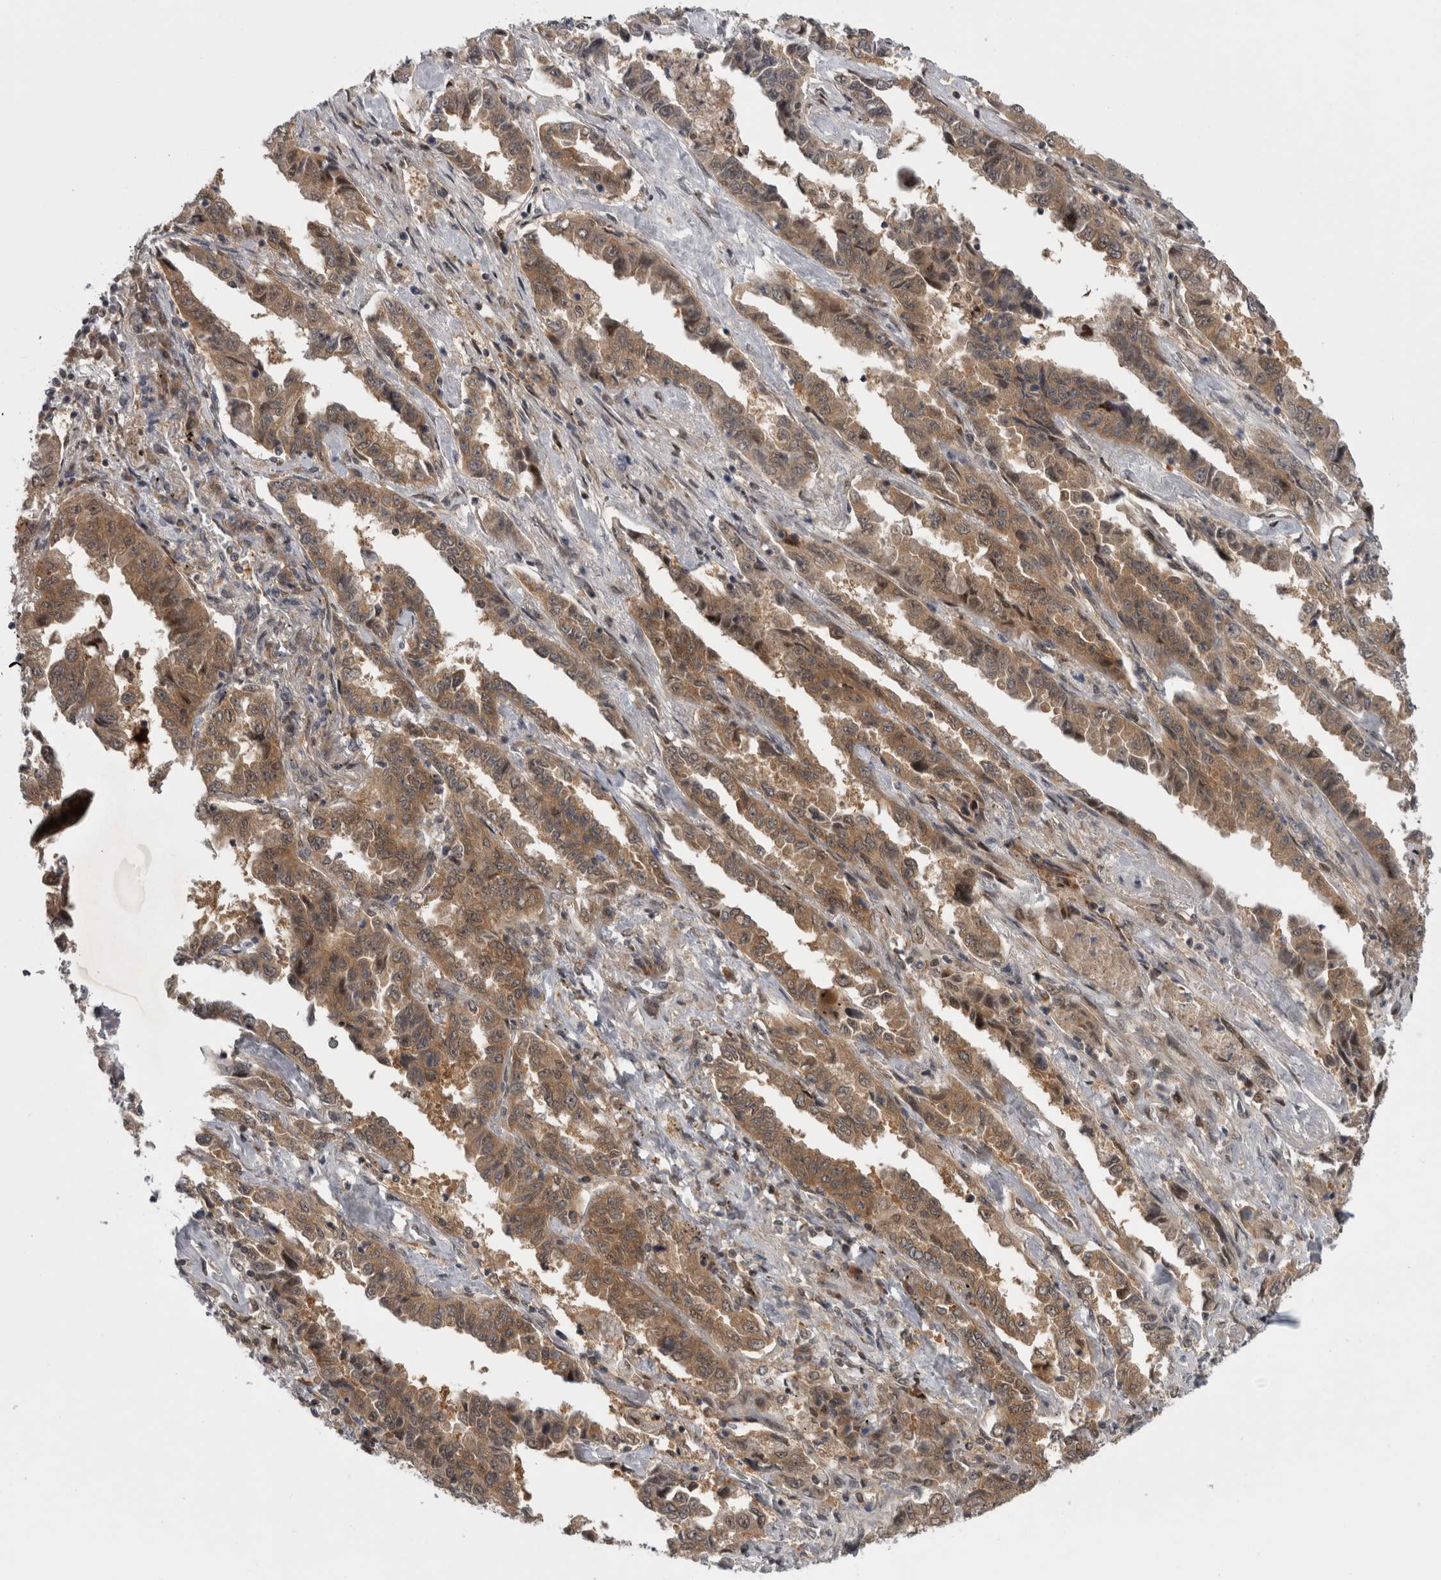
{"staining": {"intensity": "moderate", "quantity": ">75%", "location": "cytoplasmic/membranous"}, "tissue": "lung cancer", "cell_type": "Tumor cells", "image_type": "cancer", "snomed": [{"axis": "morphology", "description": "Adenocarcinoma, NOS"}, {"axis": "topography", "description": "Lung"}], "caption": "Lung cancer (adenocarcinoma) stained with DAB (3,3'-diaminobenzidine) immunohistochemistry (IHC) shows medium levels of moderate cytoplasmic/membranous staining in about >75% of tumor cells.", "gene": "PSMB2", "patient": {"sex": "female", "age": 51}}